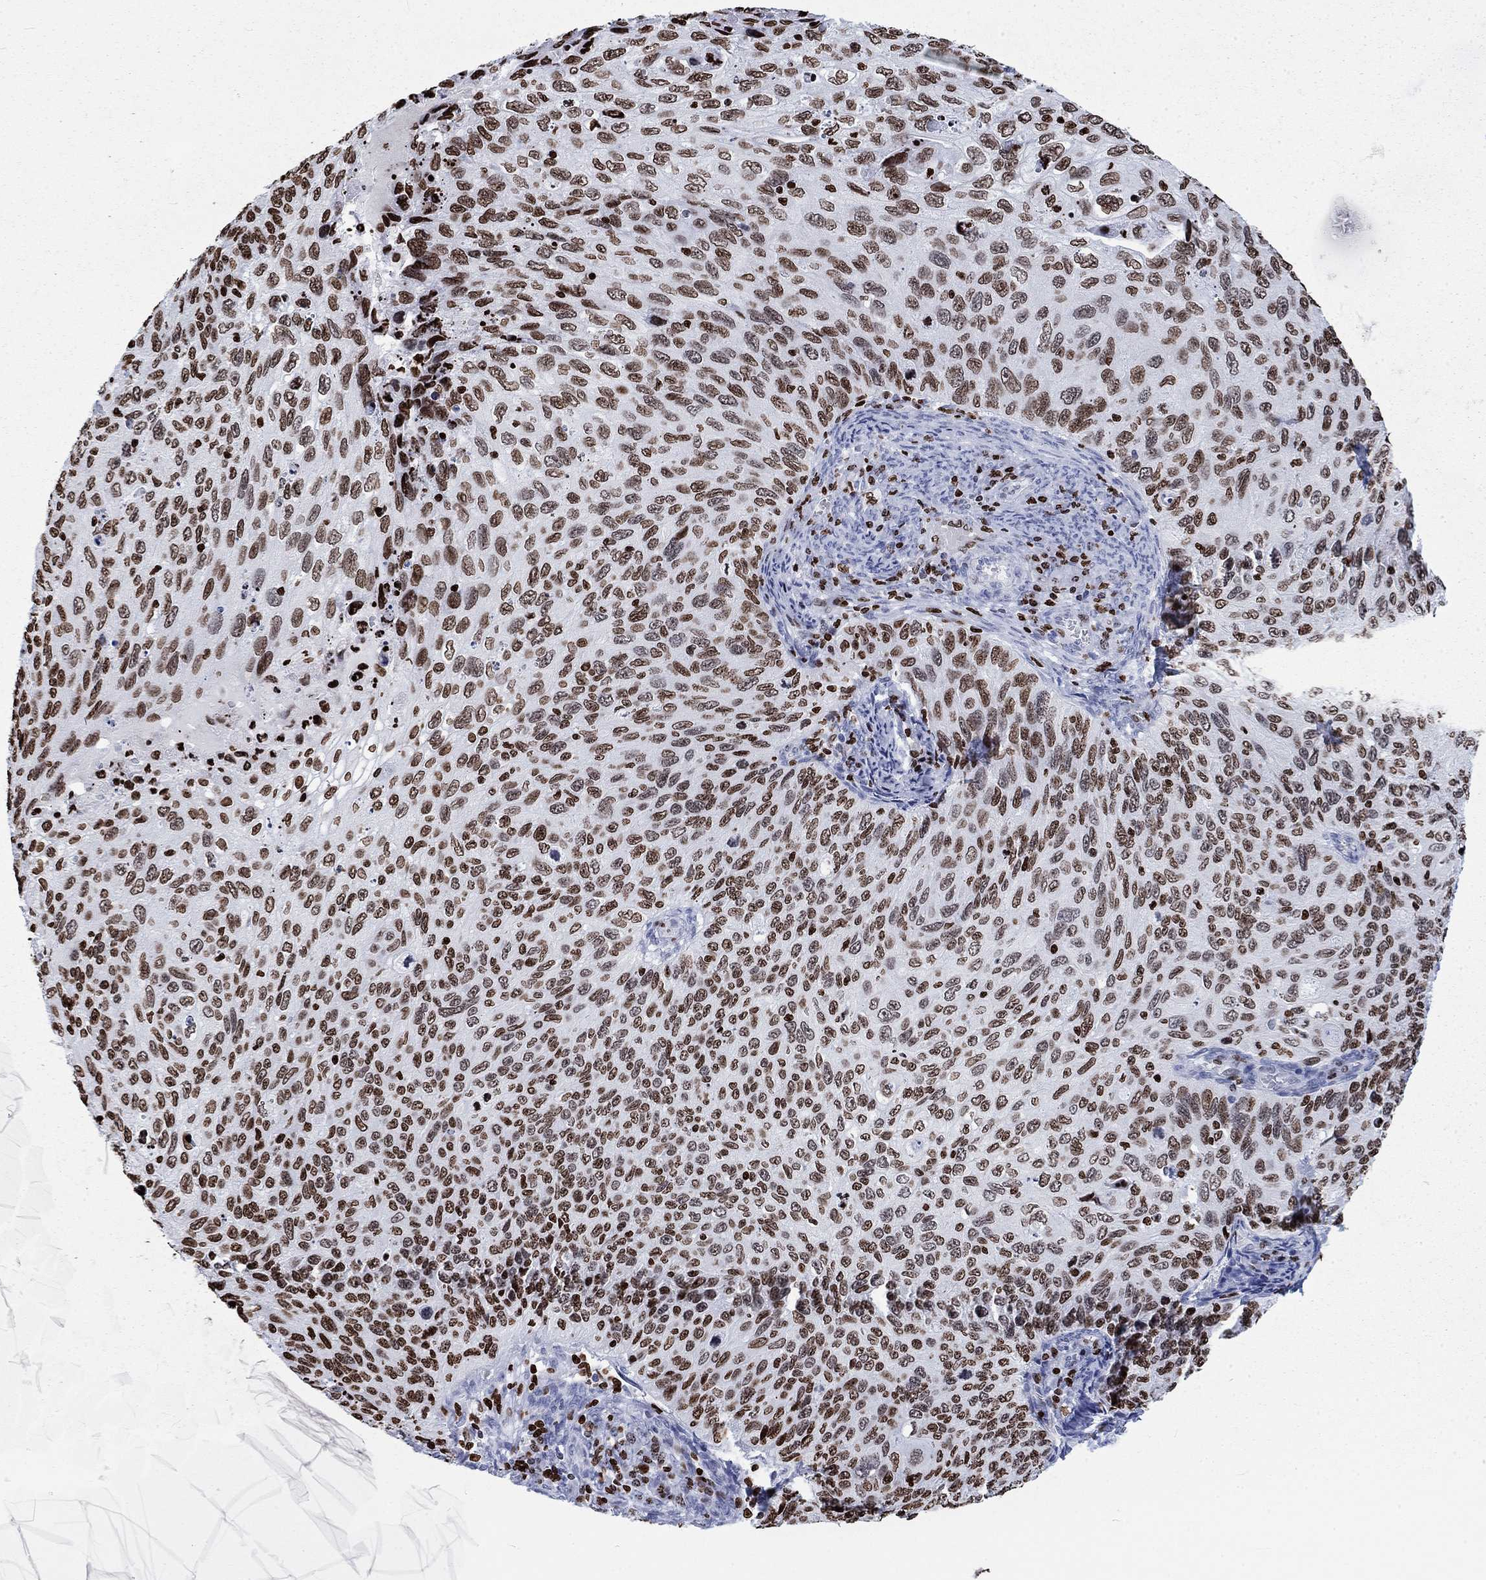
{"staining": {"intensity": "moderate", "quantity": ">75%", "location": "nuclear"}, "tissue": "cervical cancer", "cell_type": "Tumor cells", "image_type": "cancer", "snomed": [{"axis": "morphology", "description": "Squamous cell carcinoma, NOS"}, {"axis": "topography", "description": "Cervix"}], "caption": "Moderate nuclear positivity for a protein is present in approximately >75% of tumor cells of cervical cancer (squamous cell carcinoma) using immunohistochemistry (IHC).", "gene": "H1-5", "patient": {"sex": "female", "age": 70}}